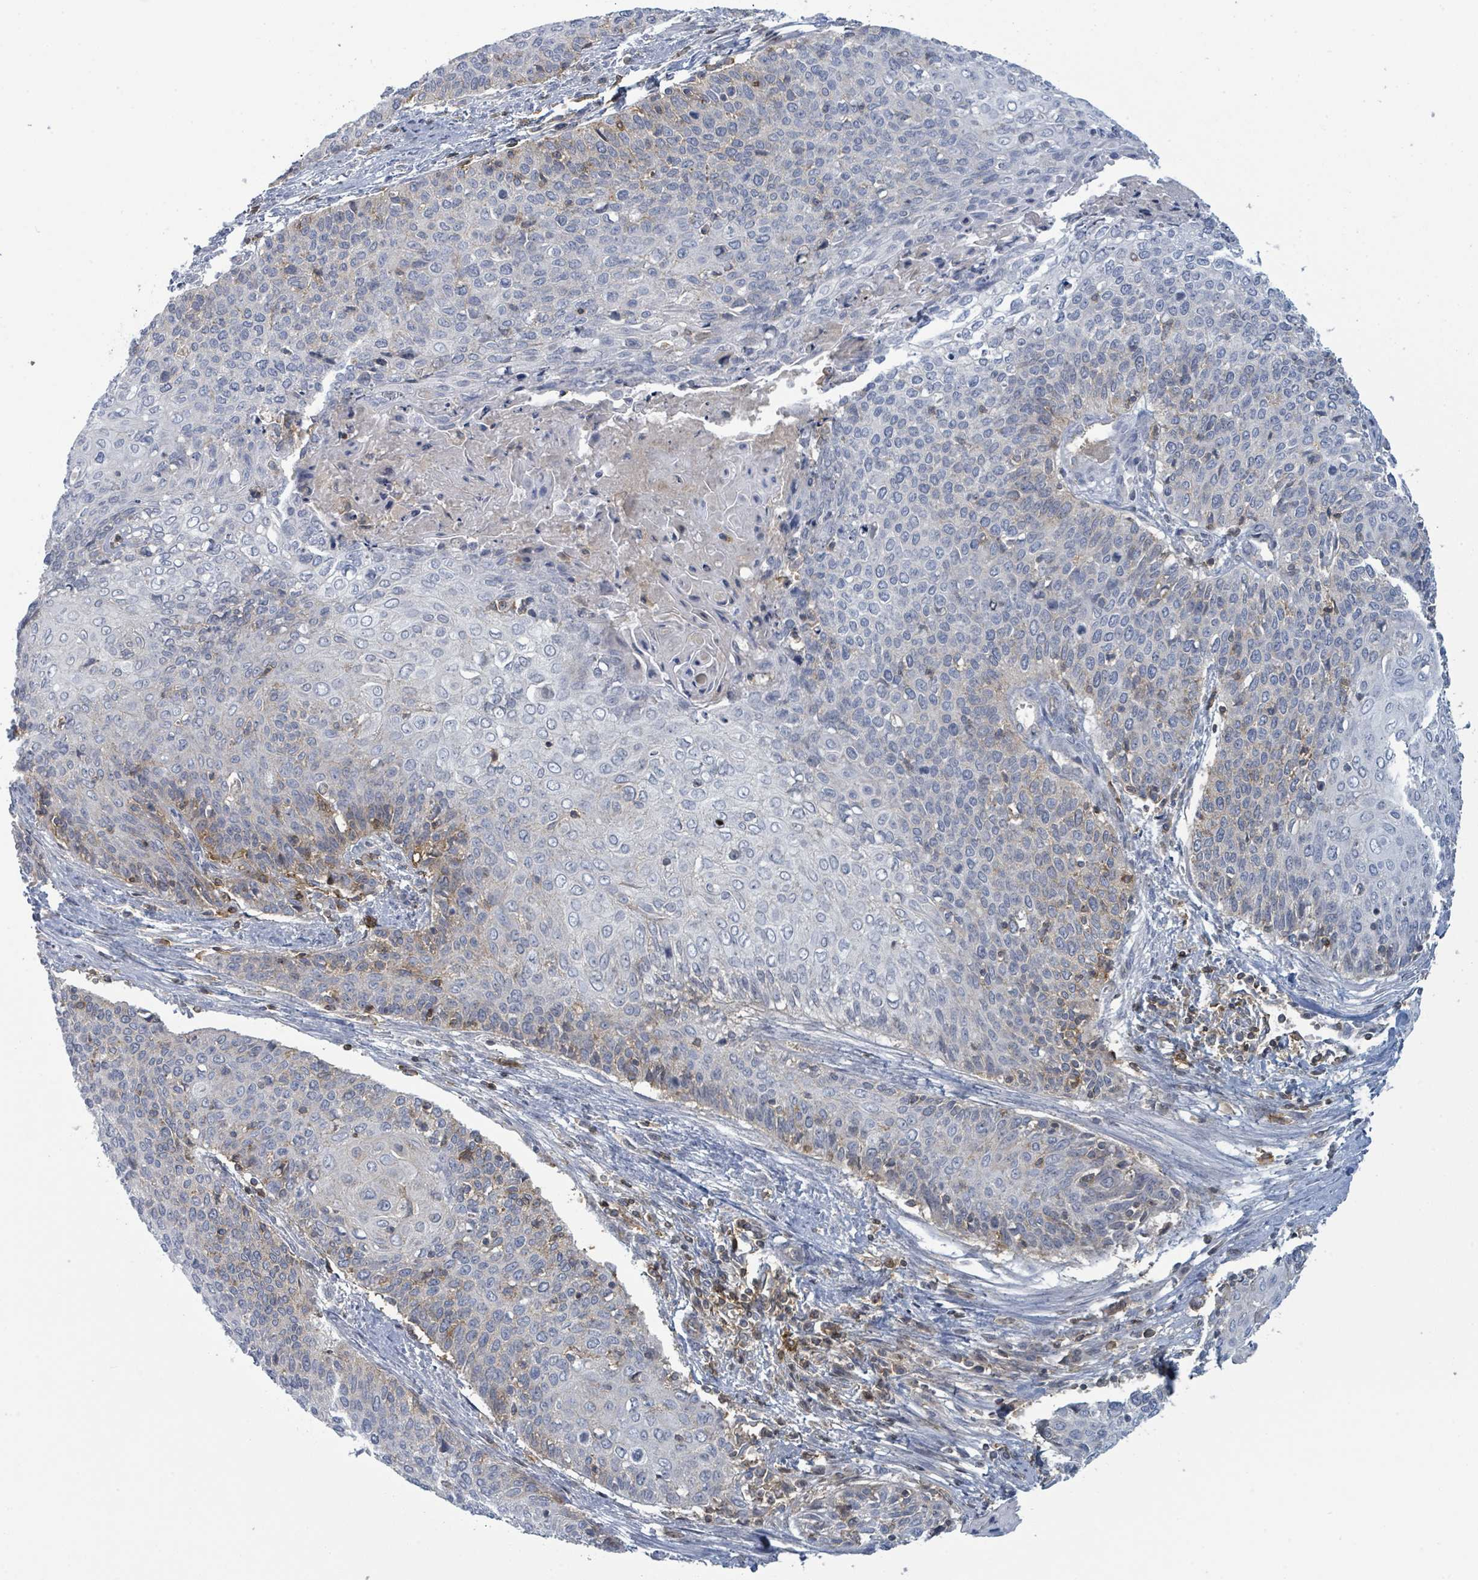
{"staining": {"intensity": "moderate", "quantity": "<25%", "location": "cytoplasmic/membranous"}, "tissue": "cervical cancer", "cell_type": "Tumor cells", "image_type": "cancer", "snomed": [{"axis": "morphology", "description": "Squamous cell carcinoma, NOS"}, {"axis": "topography", "description": "Cervix"}], "caption": "A micrograph of human cervical cancer stained for a protein reveals moderate cytoplasmic/membranous brown staining in tumor cells. (DAB (3,3'-diaminobenzidine) = brown stain, brightfield microscopy at high magnification).", "gene": "TNFRSF14", "patient": {"sex": "female", "age": 39}}